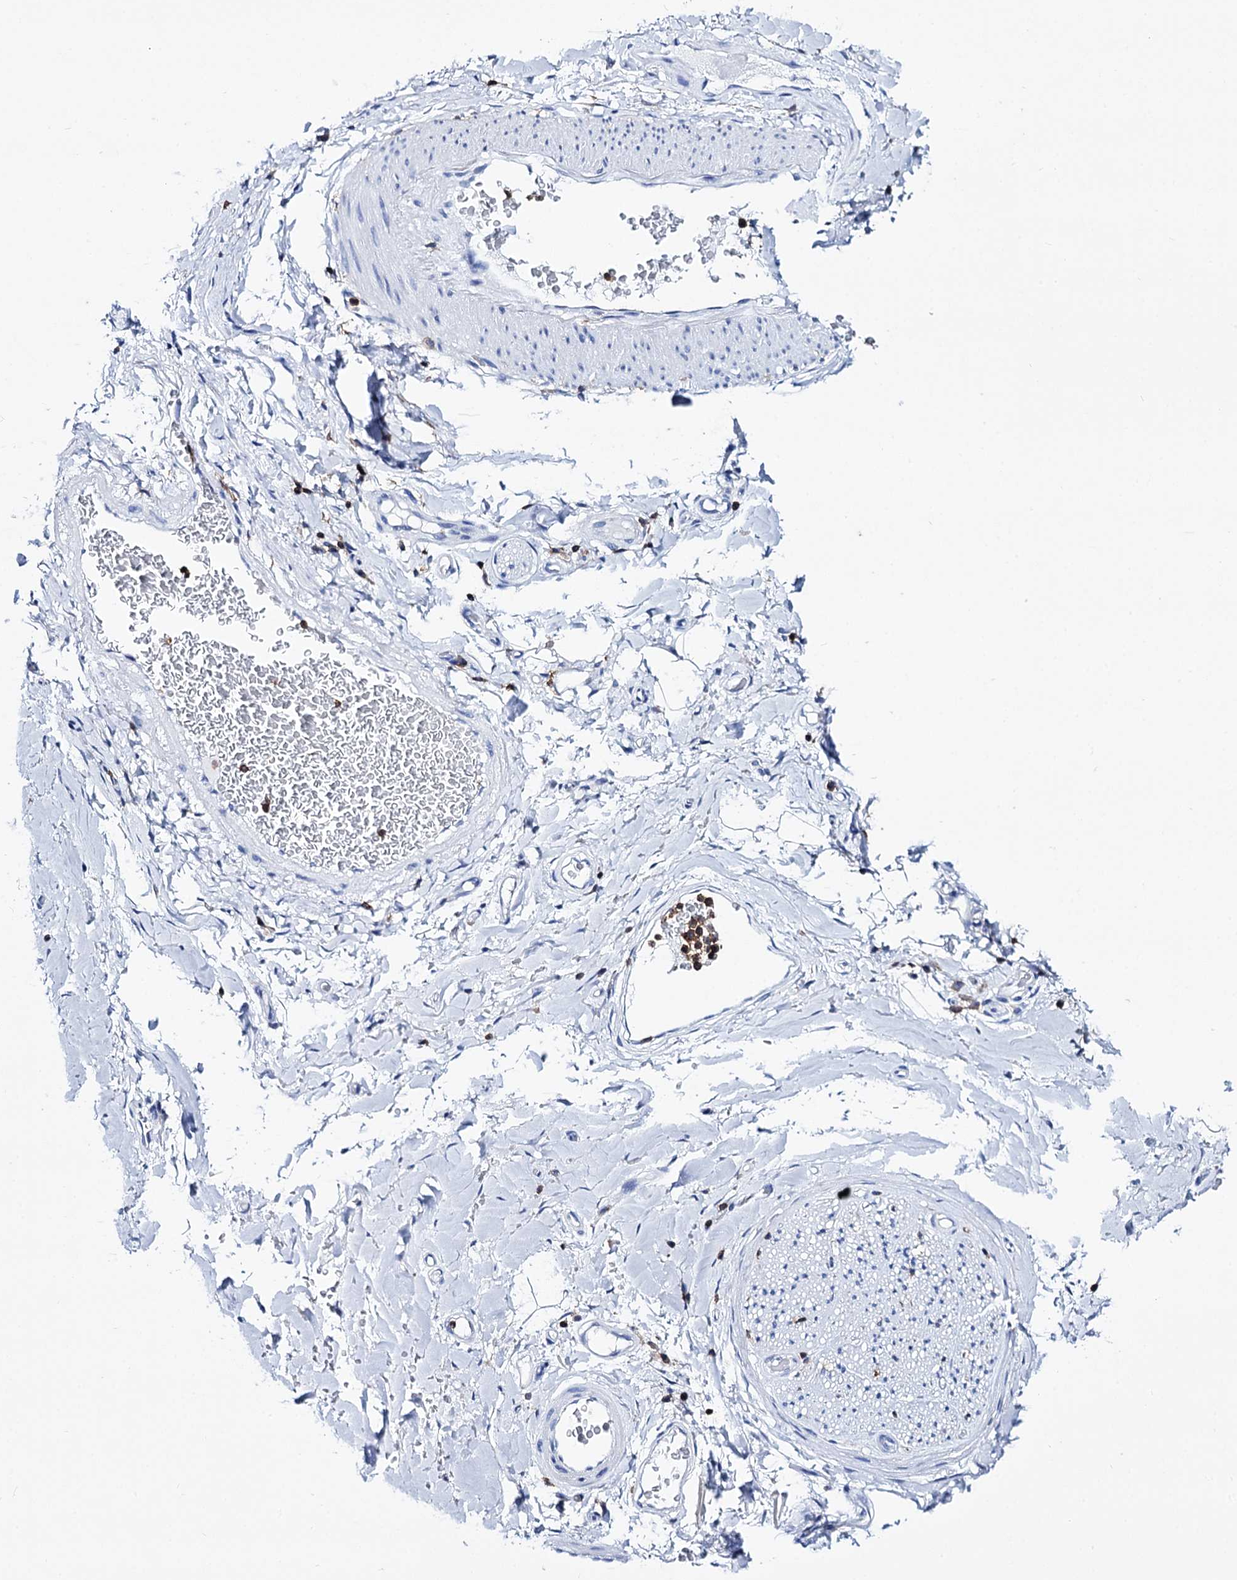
{"staining": {"intensity": "negative", "quantity": "none", "location": "none"}, "tissue": "adipose tissue", "cell_type": "Adipocytes", "image_type": "normal", "snomed": [{"axis": "morphology", "description": "Normal tissue, NOS"}, {"axis": "morphology", "description": "Adenocarcinoma, NOS"}, {"axis": "topography", "description": "Stomach, upper"}, {"axis": "topography", "description": "Peripheral nerve tissue"}], "caption": "An immunohistochemistry image of benign adipose tissue is shown. There is no staining in adipocytes of adipose tissue.", "gene": "DEF6", "patient": {"sex": "male", "age": 62}}